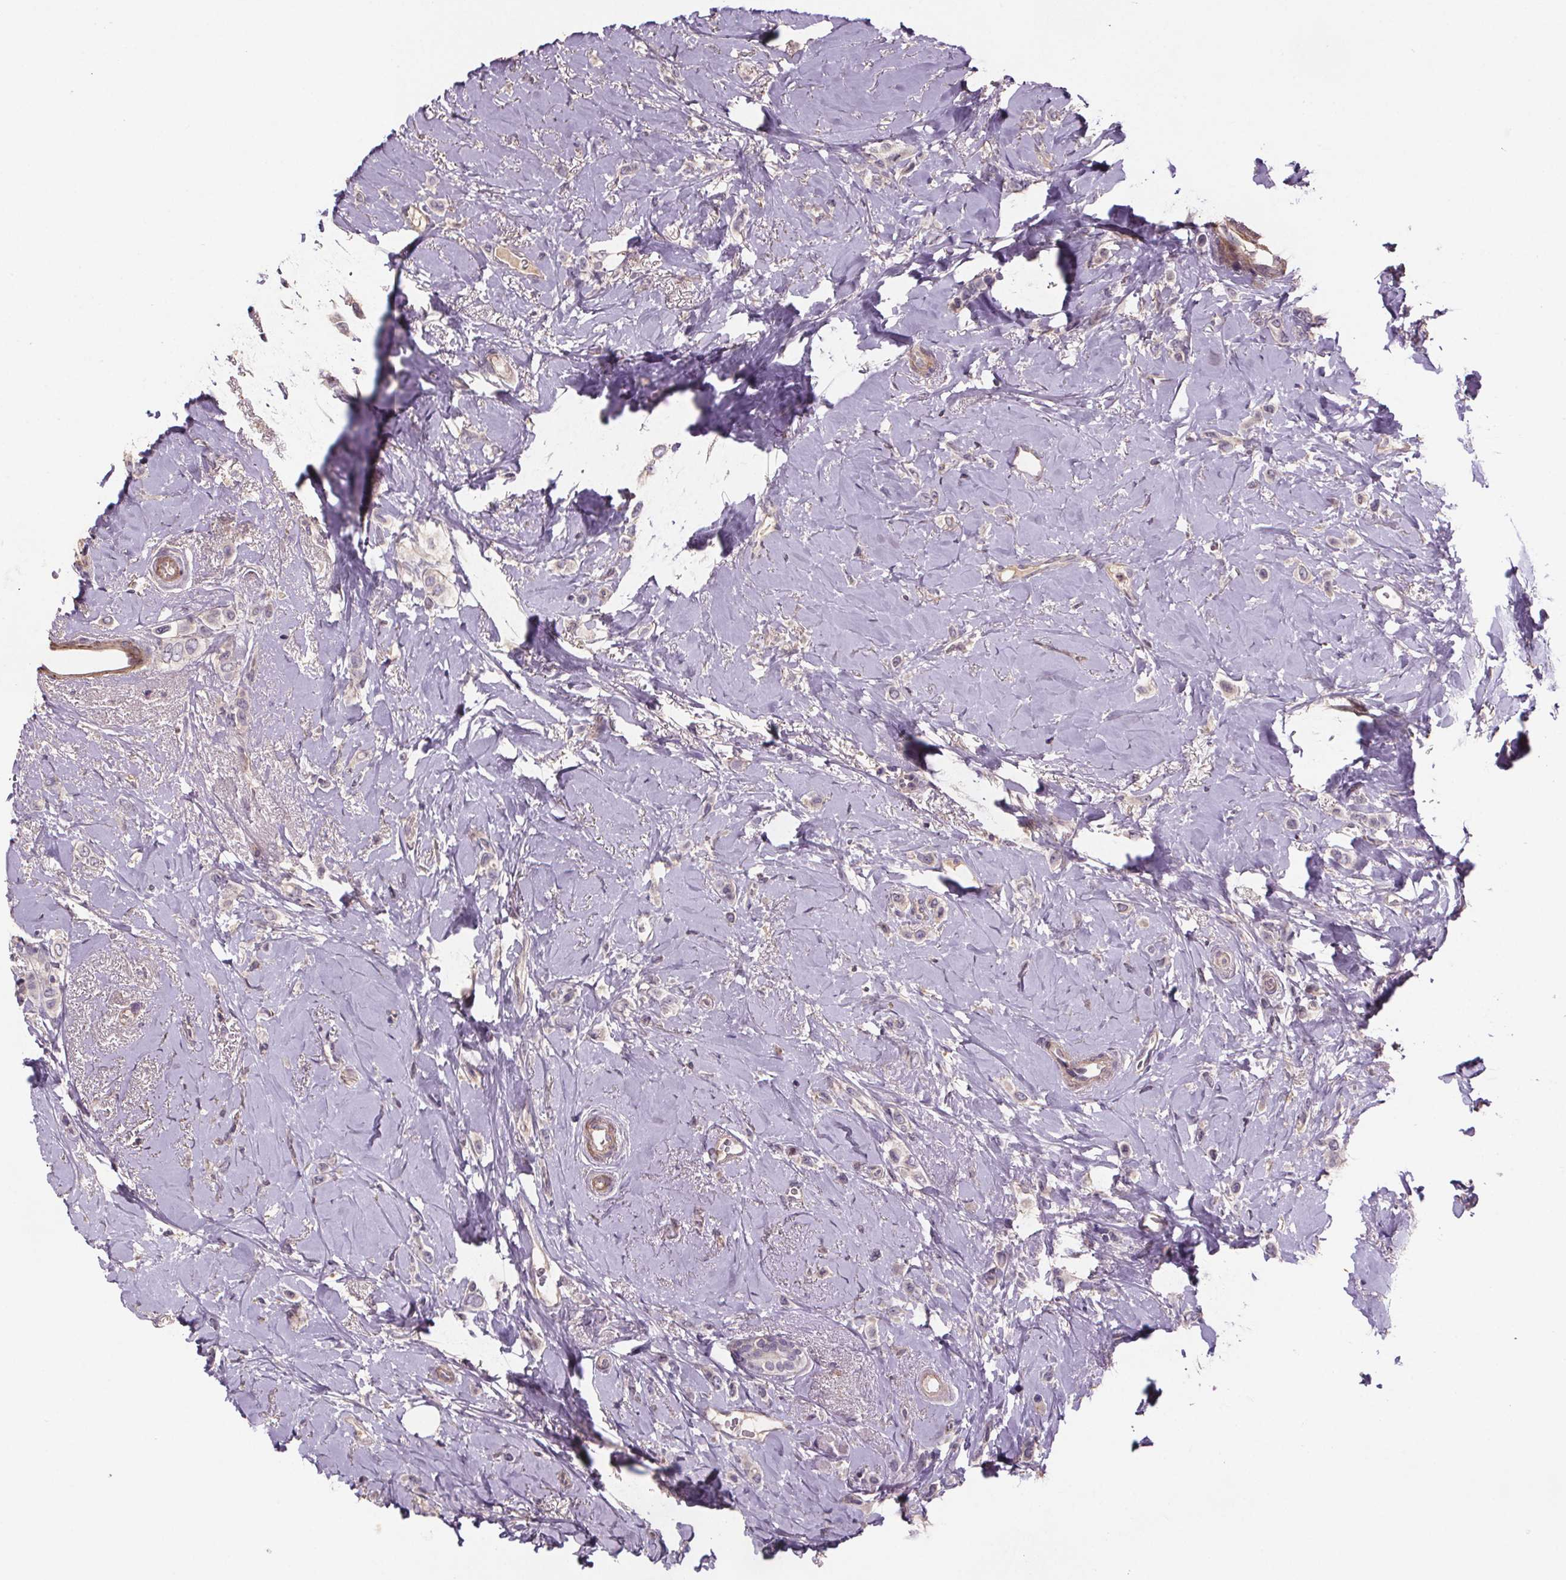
{"staining": {"intensity": "negative", "quantity": "none", "location": "none"}, "tissue": "breast cancer", "cell_type": "Tumor cells", "image_type": "cancer", "snomed": [{"axis": "morphology", "description": "Lobular carcinoma"}, {"axis": "topography", "description": "Breast"}], "caption": "Immunohistochemical staining of breast cancer demonstrates no significant staining in tumor cells.", "gene": "CLN3", "patient": {"sex": "female", "age": 66}}